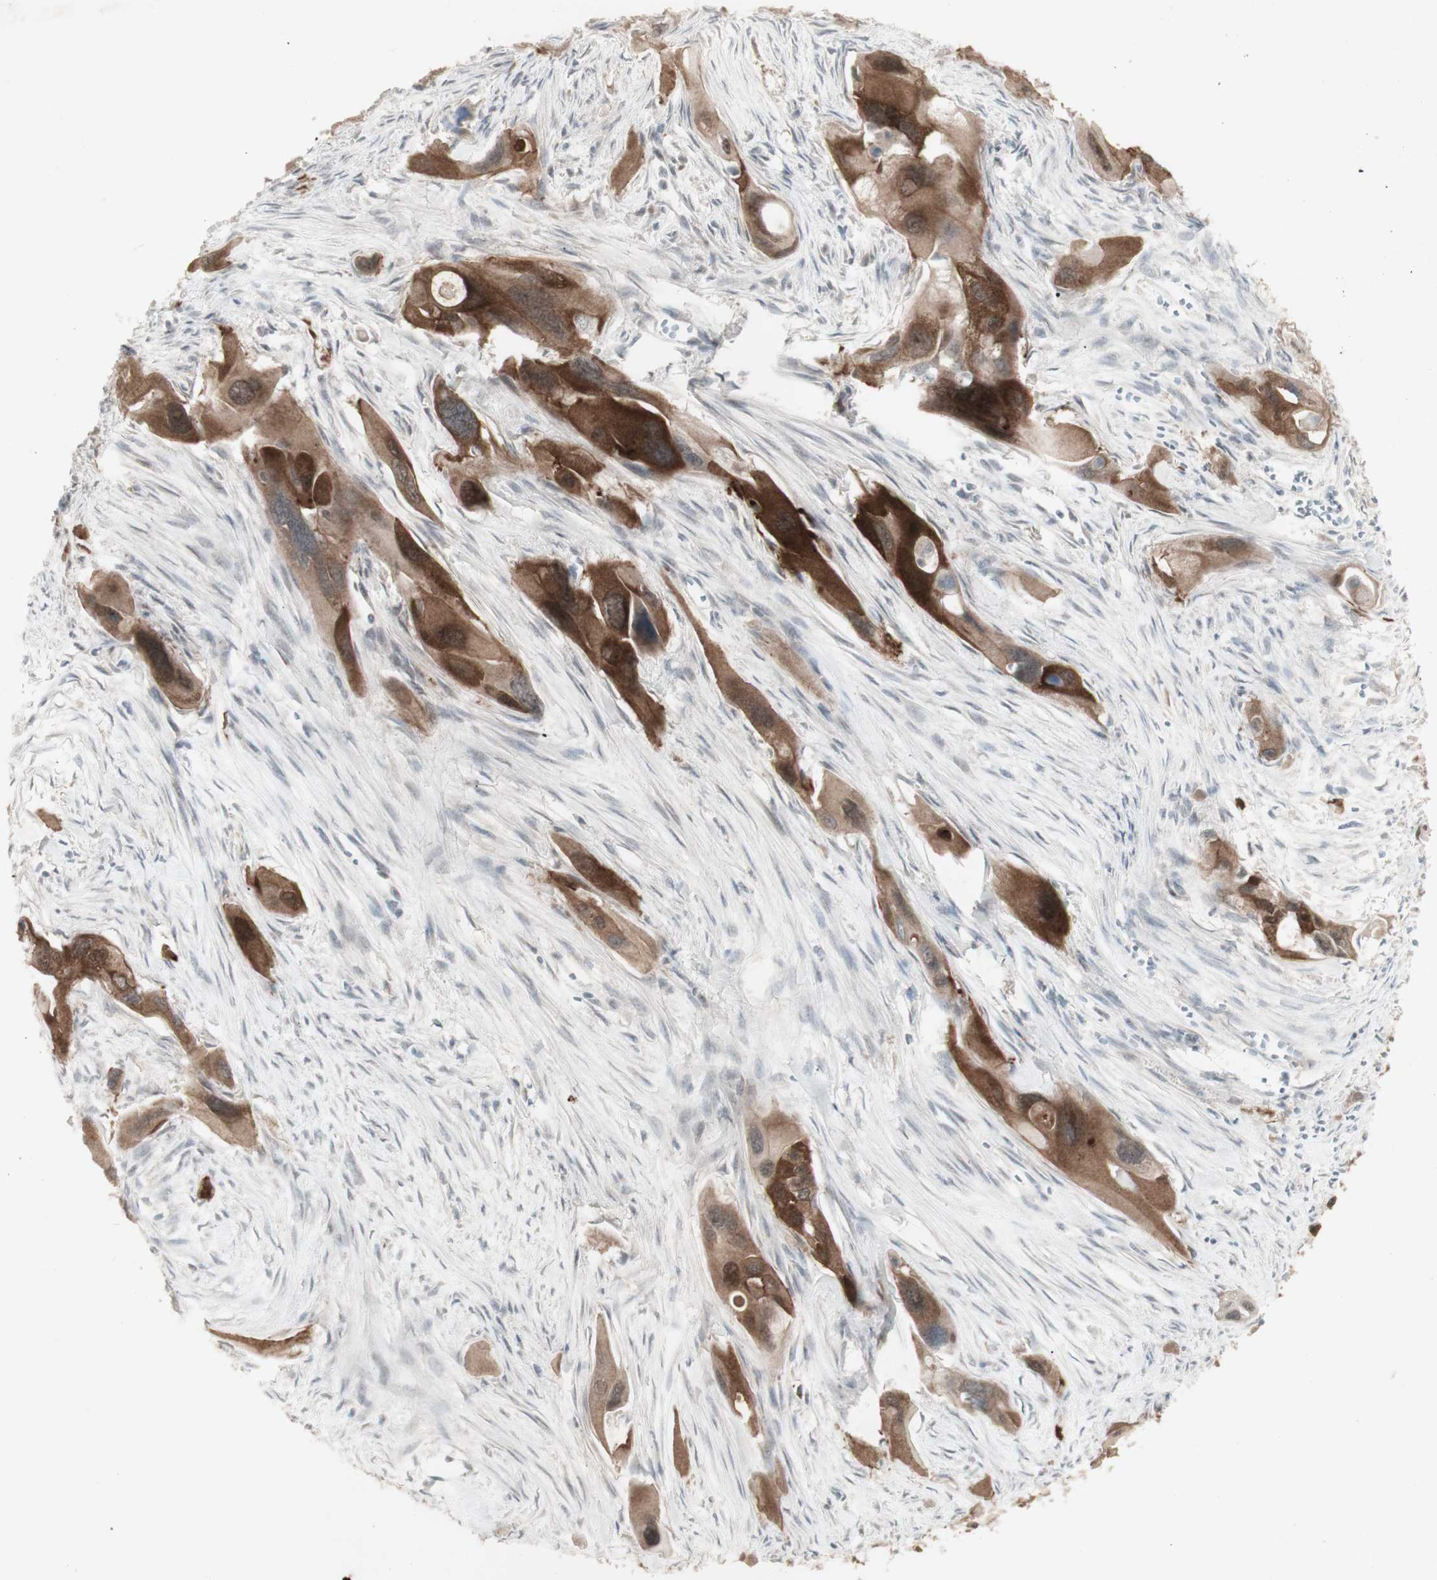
{"staining": {"intensity": "strong", "quantity": ">75%", "location": "cytoplasmic/membranous"}, "tissue": "pancreatic cancer", "cell_type": "Tumor cells", "image_type": "cancer", "snomed": [{"axis": "morphology", "description": "Adenocarcinoma, NOS"}, {"axis": "topography", "description": "Pancreas"}], "caption": "Immunohistochemical staining of human pancreatic adenocarcinoma exhibits high levels of strong cytoplasmic/membranous expression in about >75% of tumor cells.", "gene": "C1orf116", "patient": {"sex": "male", "age": 73}}